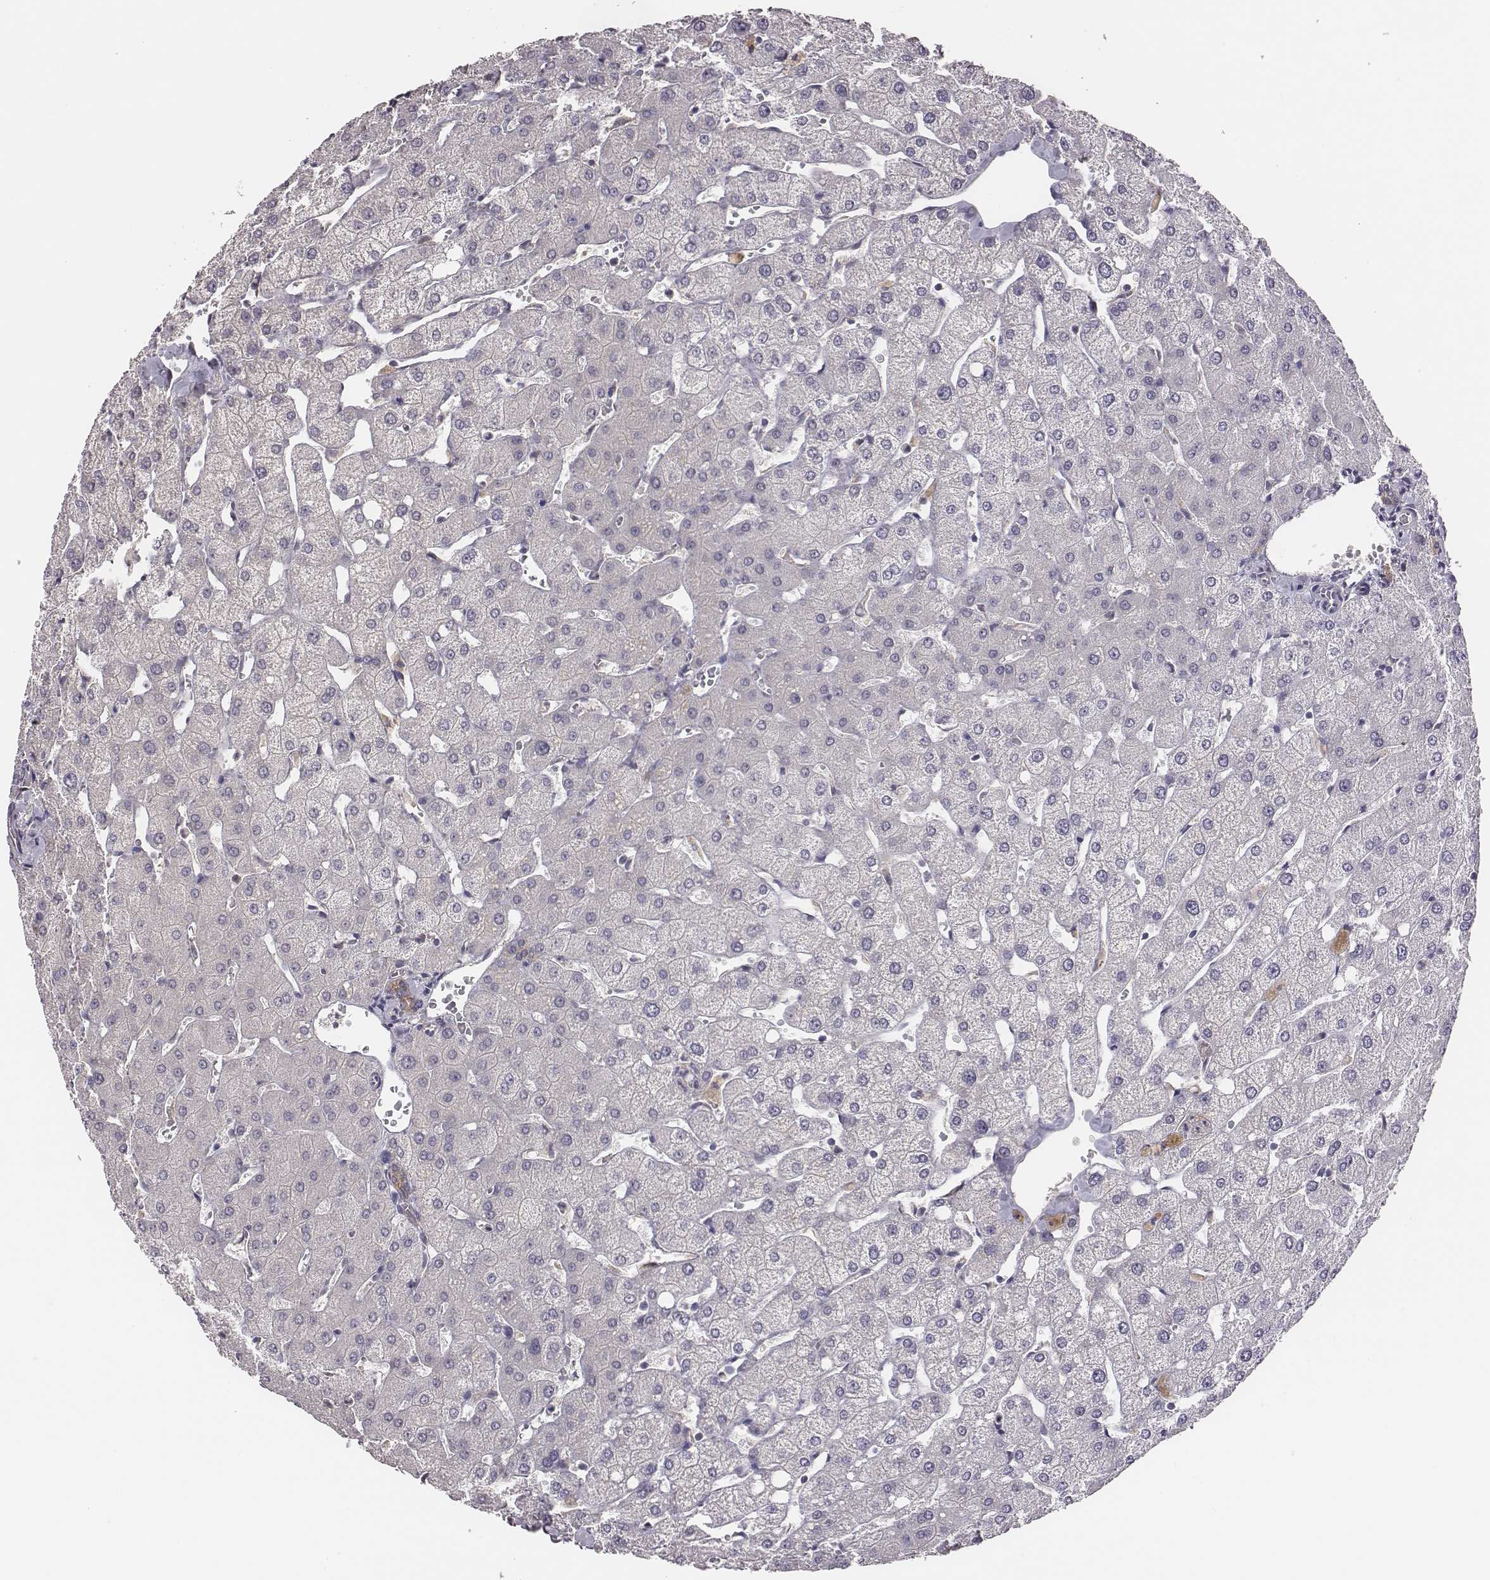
{"staining": {"intensity": "negative", "quantity": "none", "location": "none"}, "tissue": "liver", "cell_type": "Cholangiocytes", "image_type": "normal", "snomed": [{"axis": "morphology", "description": "Normal tissue, NOS"}, {"axis": "topography", "description": "Liver"}], "caption": "A high-resolution photomicrograph shows immunohistochemistry (IHC) staining of normal liver, which demonstrates no significant expression in cholangiocytes. (Stains: DAB immunohistochemistry with hematoxylin counter stain, Microscopy: brightfield microscopy at high magnification).", "gene": "SCARF1", "patient": {"sex": "female", "age": 54}}